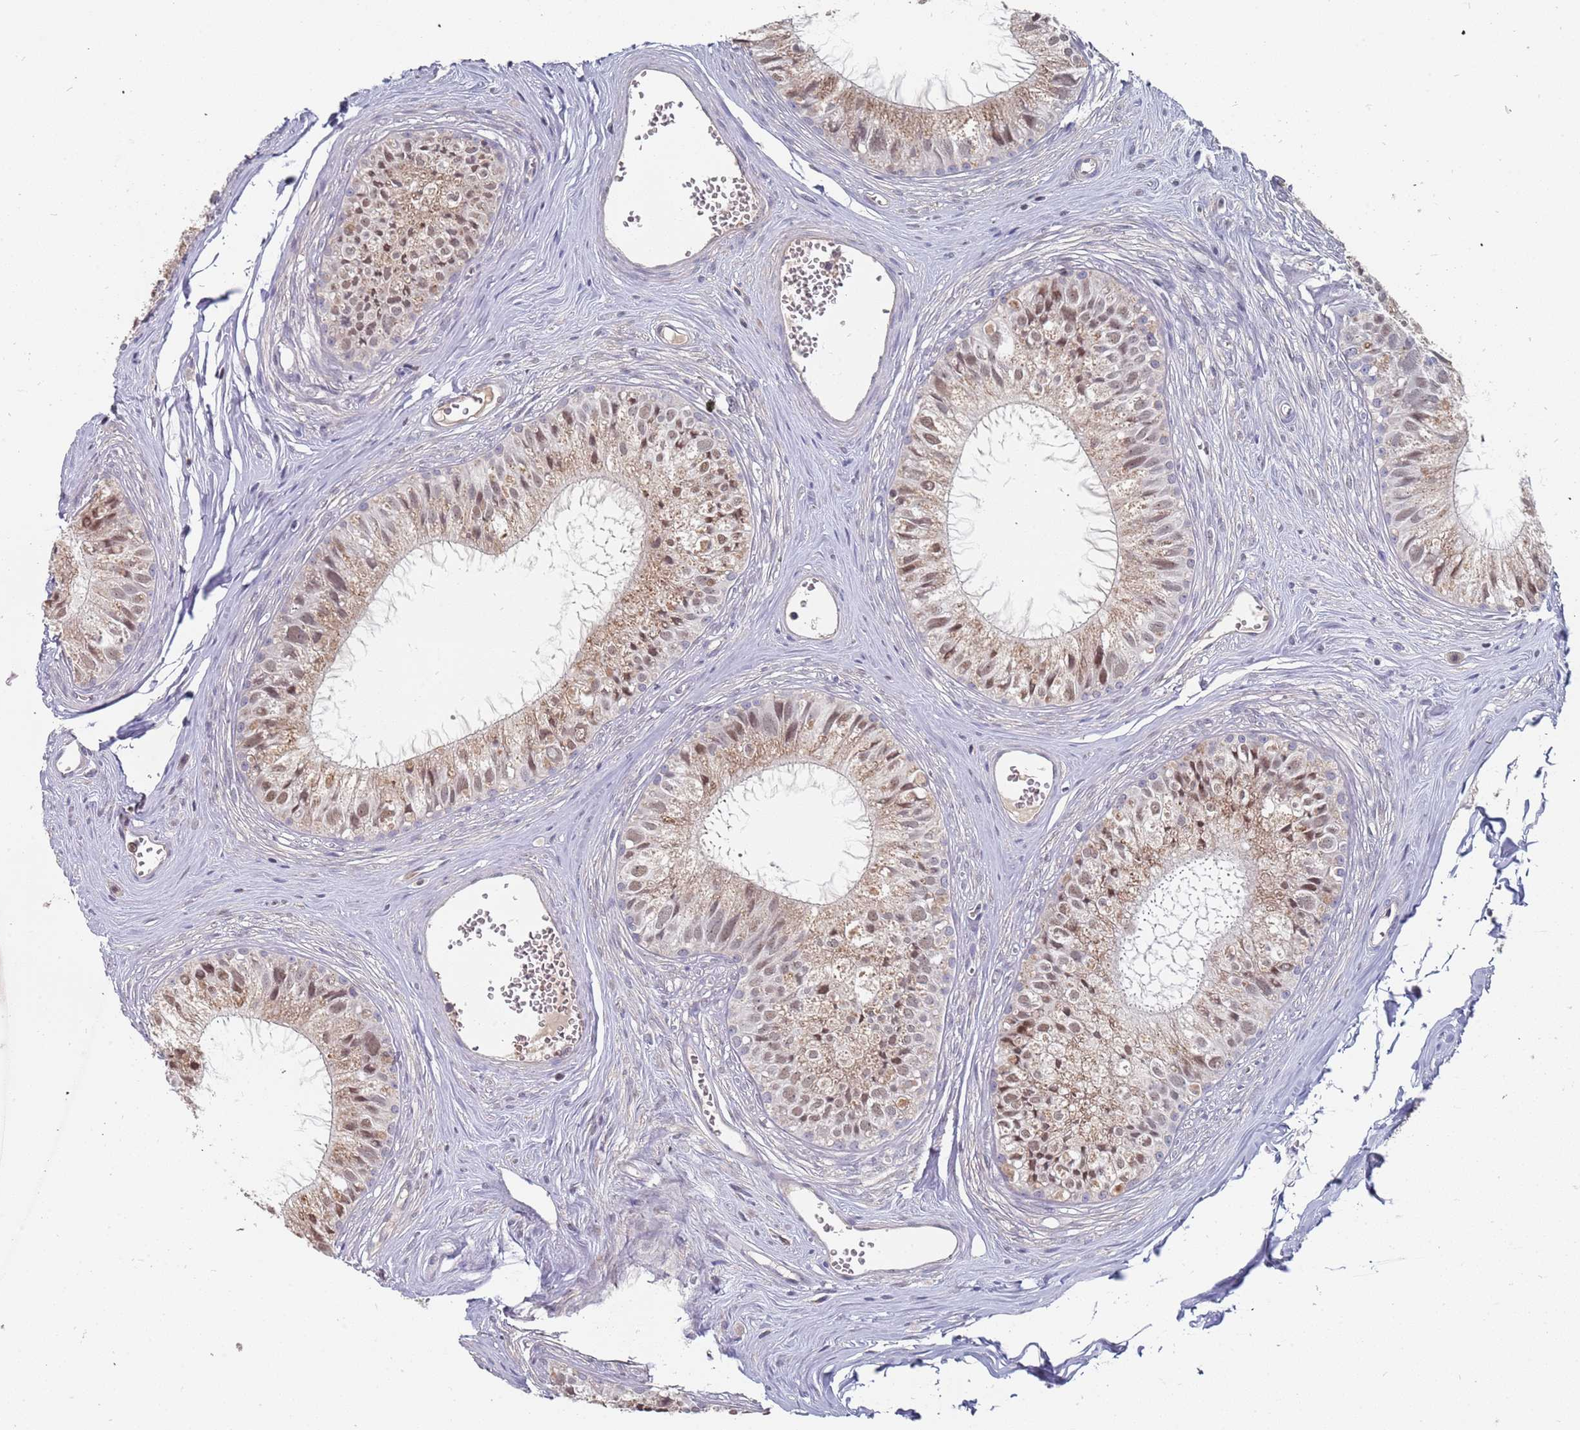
{"staining": {"intensity": "moderate", "quantity": ">75%", "location": "cytoplasmic/membranous,nuclear"}, "tissue": "epididymis", "cell_type": "Glandular cells", "image_type": "normal", "snomed": [{"axis": "morphology", "description": "Normal tissue, NOS"}, {"axis": "topography", "description": "Epididymis"}], "caption": "A micrograph showing moderate cytoplasmic/membranous,nuclear staining in approximately >75% of glandular cells in normal epididymis, as visualized by brown immunohistochemical staining.", "gene": "TCEANC2", "patient": {"sex": "male", "age": 36}}